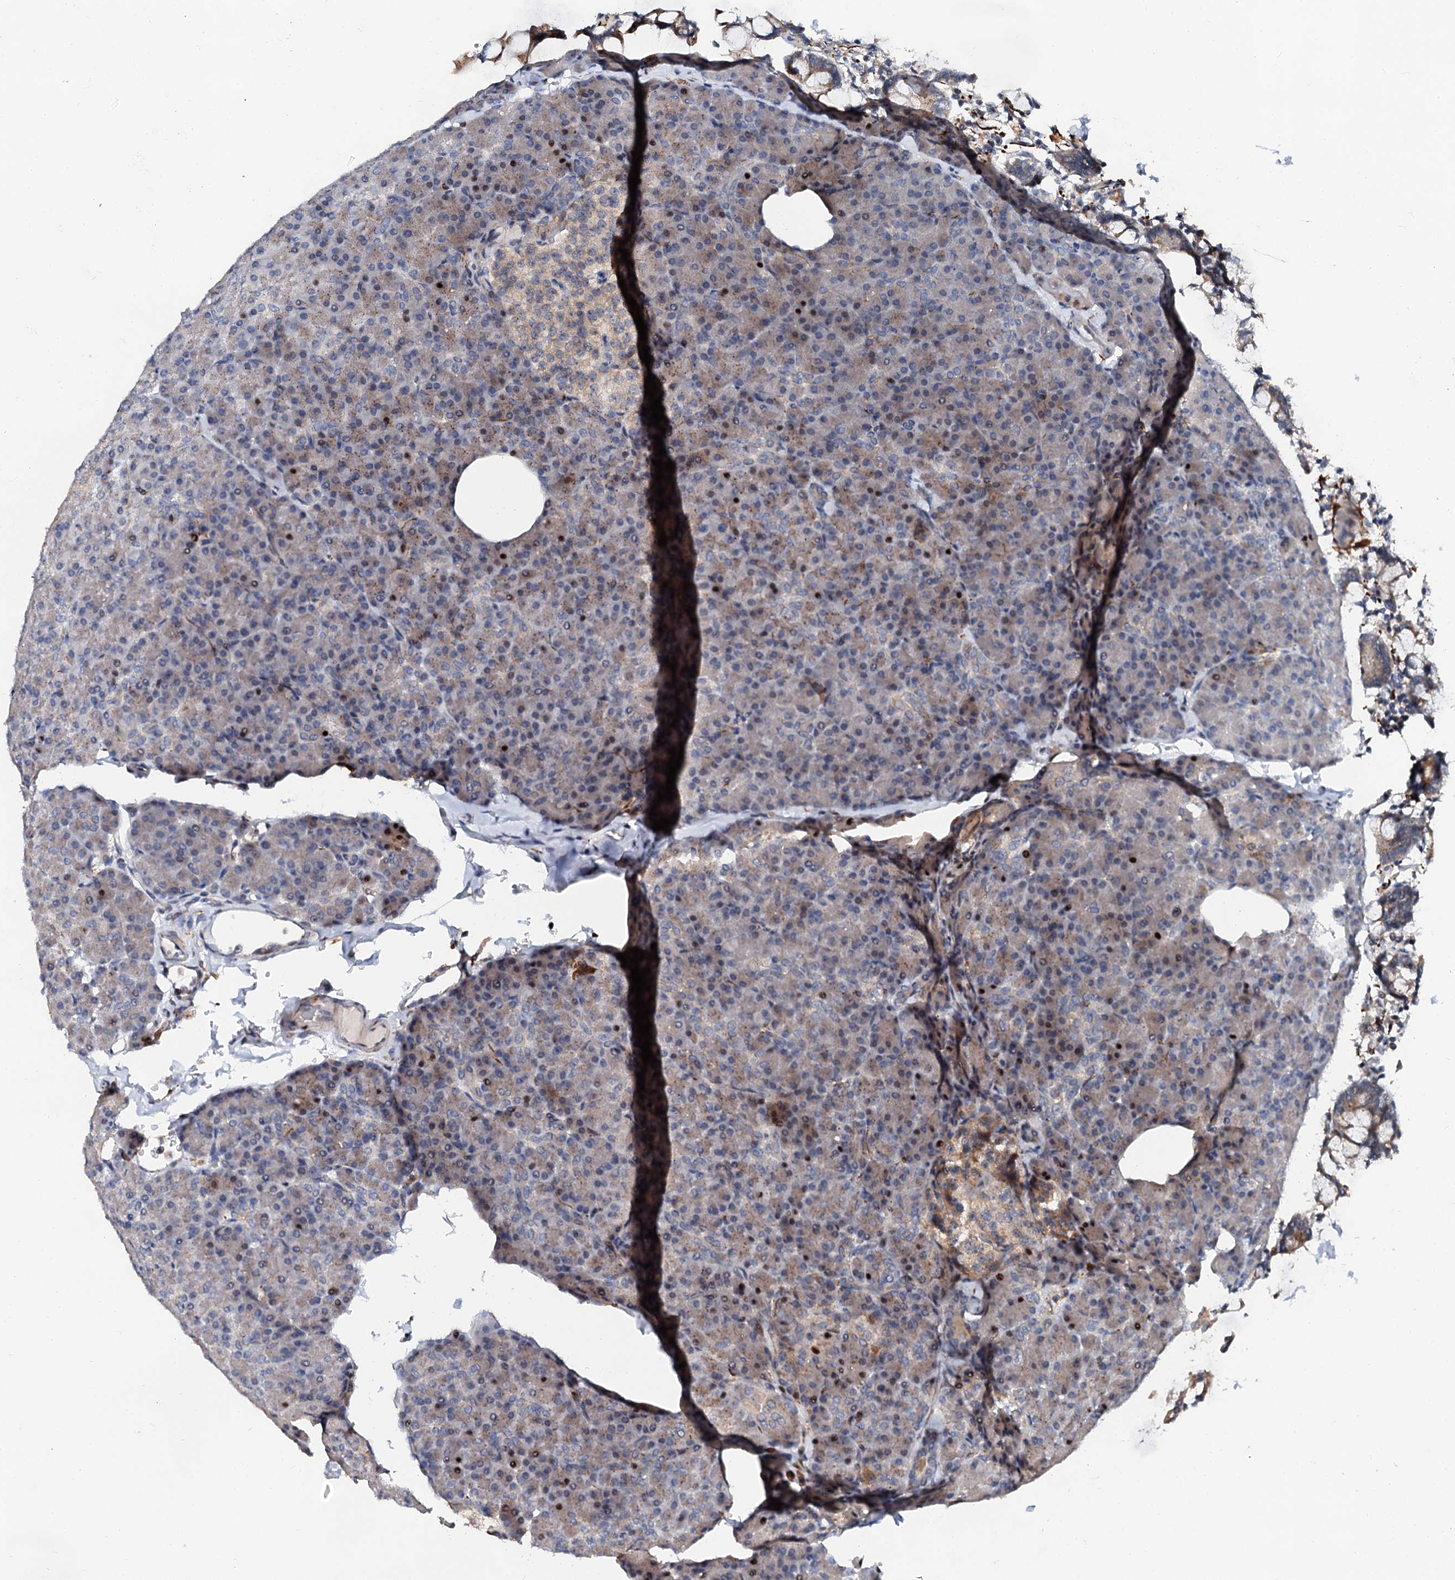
{"staining": {"intensity": "moderate", "quantity": "25%-75%", "location": "cytoplasmic/membranous"}, "tissue": "pancreas", "cell_type": "Exocrine glandular cells", "image_type": "normal", "snomed": [{"axis": "morphology", "description": "Normal tissue, NOS"}, {"axis": "topography", "description": "Pancreas"}], "caption": "An immunohistochemistry (IHC) micrograph of unremarkable tissue is shown. Protein staining in brown shows moderate cytoplasmic/membranous positivity in pancreas within exocrine glandular cells. (Stains: DAB (3,3'-diaminobenzidine) in brown, nuclei in blue, Microscopy: brightfield microscopy at high magnification).", "gene": "NALF1", "patient": {"sex": "female", "age": 43}}